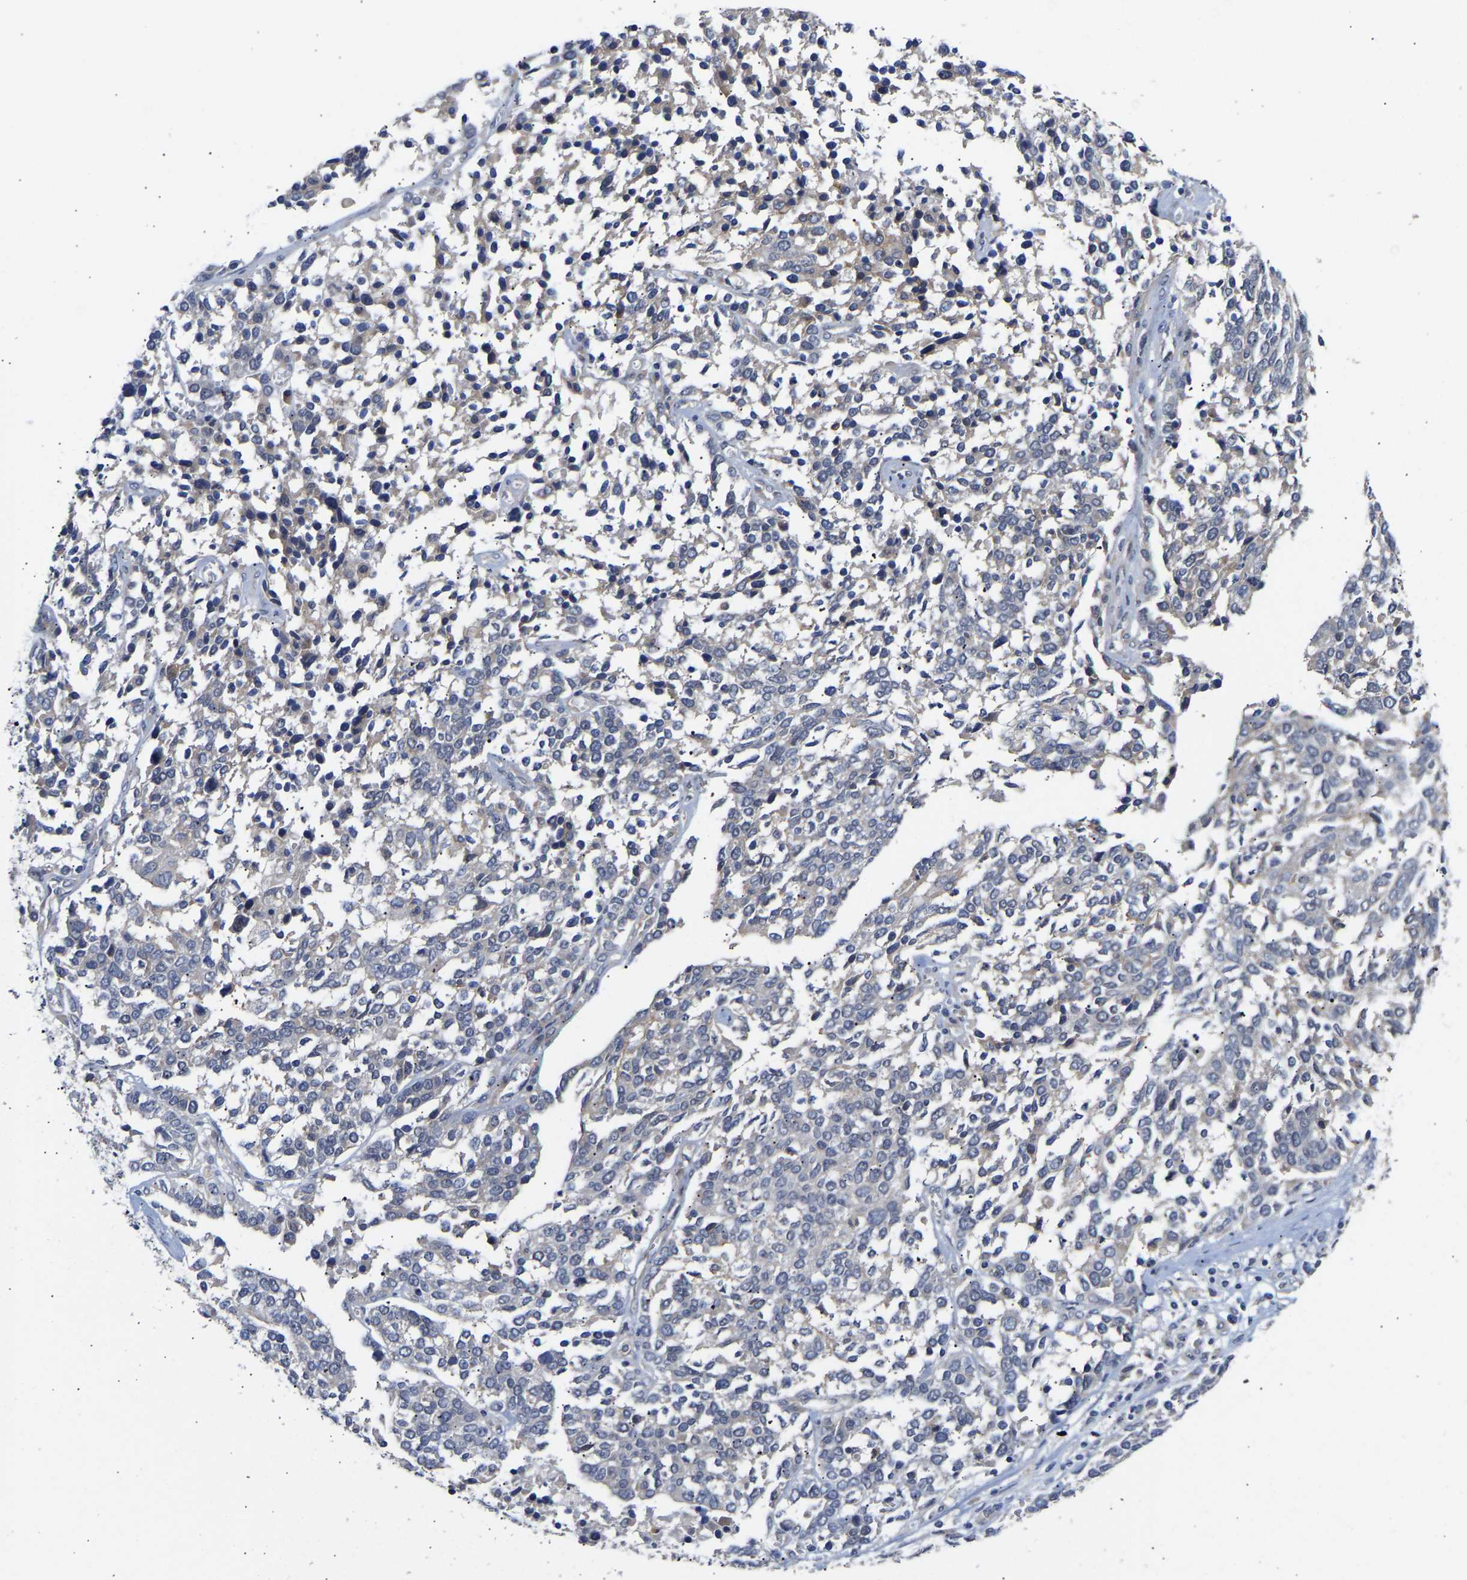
{"staining": {"intensity": "negative", "quantity": "none", "location": "none"}, "tissue": "ovarian cancer", "cell_type": "Tumor cells", "image_type": "cancer", "snomed": [{"axis": "morphology", "description": "Cystadenocarcinoma, serous, NOS"}, {"axis": "topography", "description": "Ovary"}], "caption": "This histopathology image is of ovarian serous cystadenocarcinoma stained with IHC to label a protein in brown with the nuclei are counter-stained blue. There is no expression in tumor cells. (DAB IHC, high magnification).", "gene": "KASH5", "patient": {"sex": "female", "age": 44}}